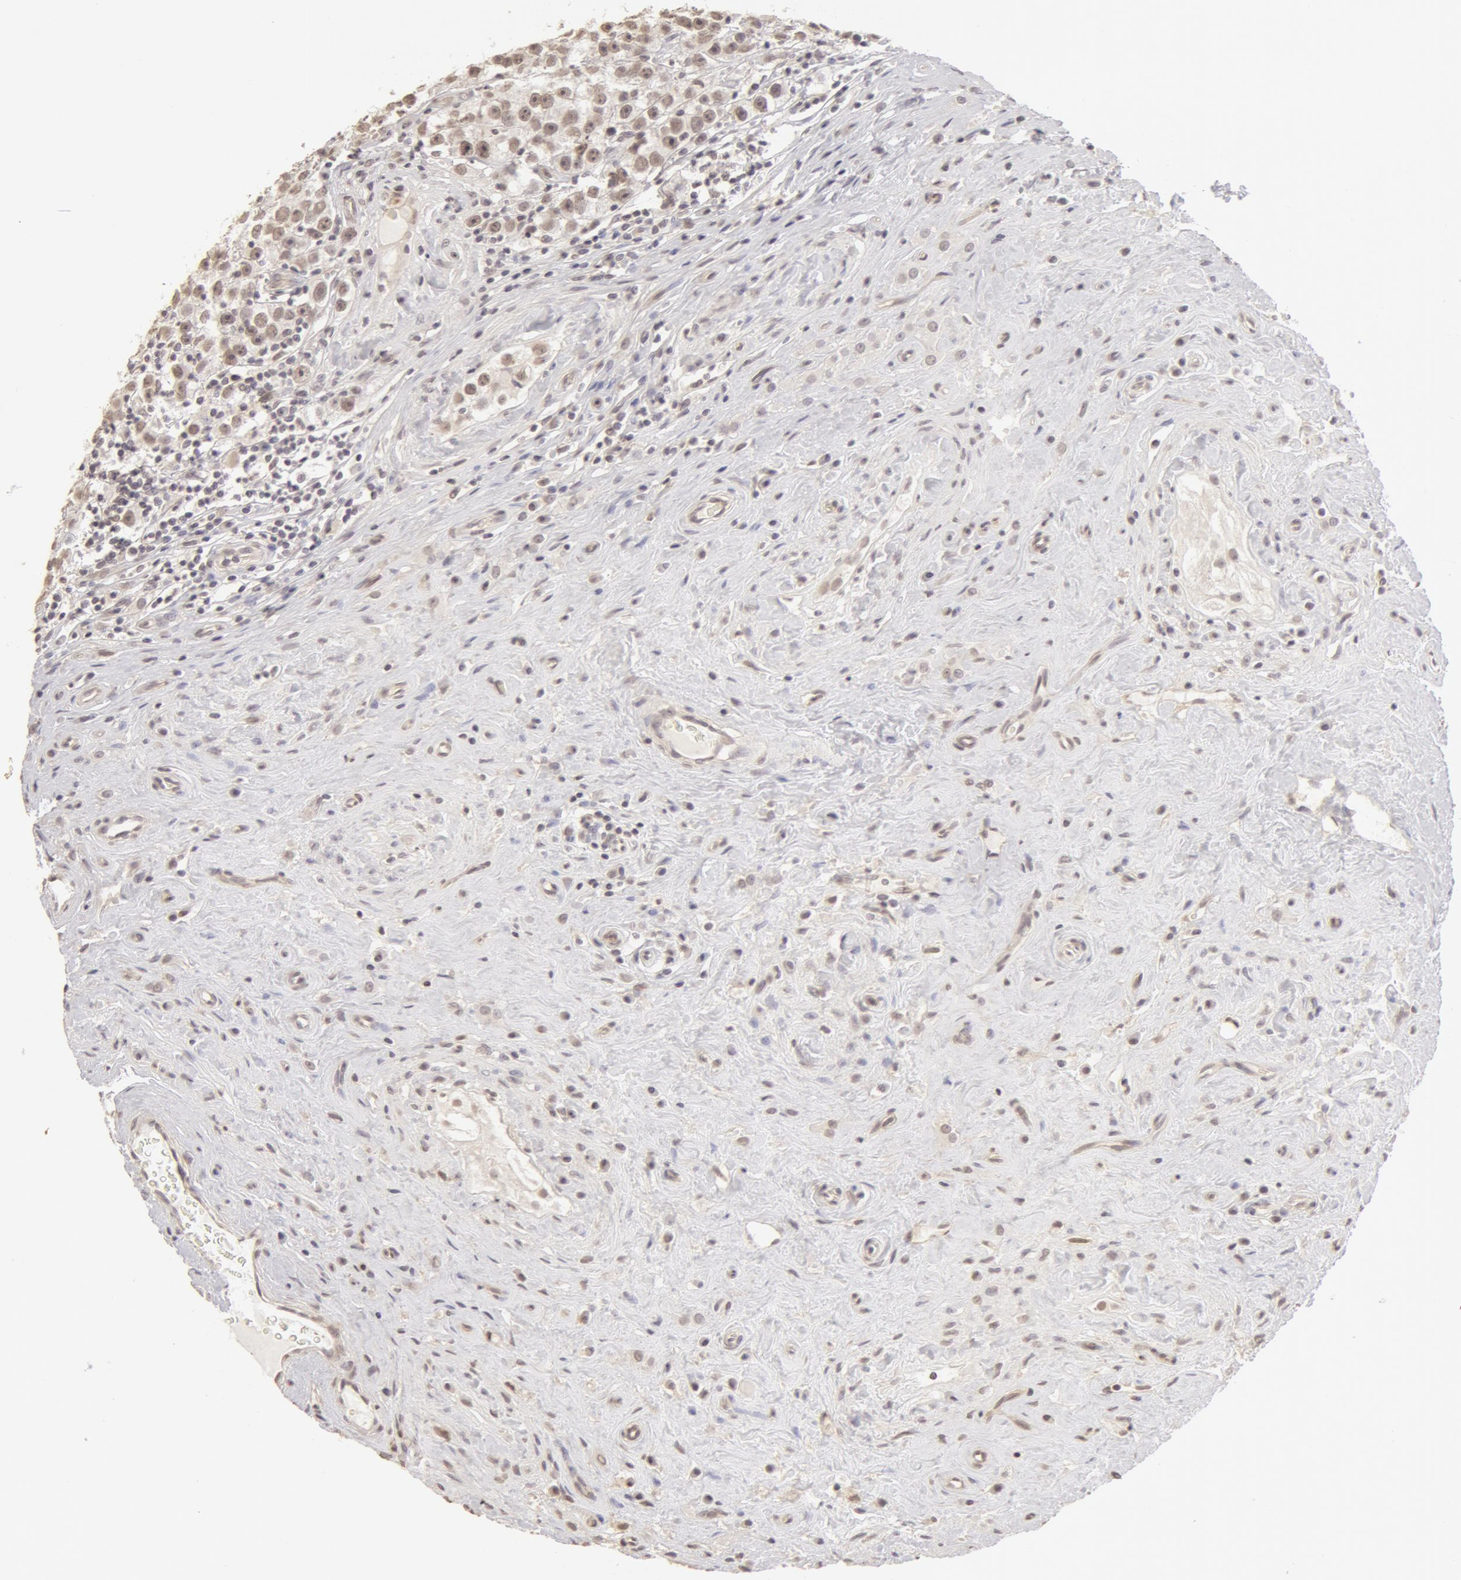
{"staining": {"intensity": "weak", "quantity": ">75%", "location": "nuclear"}, "tissue": "testis cancer", "cell_type": "Tumor cells", "image_type": "cancer", "snomed": [{"axis": "morphology", "description": "Seminoma, NOS"}, {"axis": "topography", "description": "Testis"}], "caption": "Protein staining by immunohistochemistry (IHC) displays weak nuclear staining in approximately >75% of tumor cells in testis cancer. The staining is performed using DAB (3,3'-diaminobenzidine) brown chromogen to label protein expression. The nuclei are counter-stained blue using hematoxylin.", "gene": "ADAM10", "patient": {"sex": "male", "age": 32}}